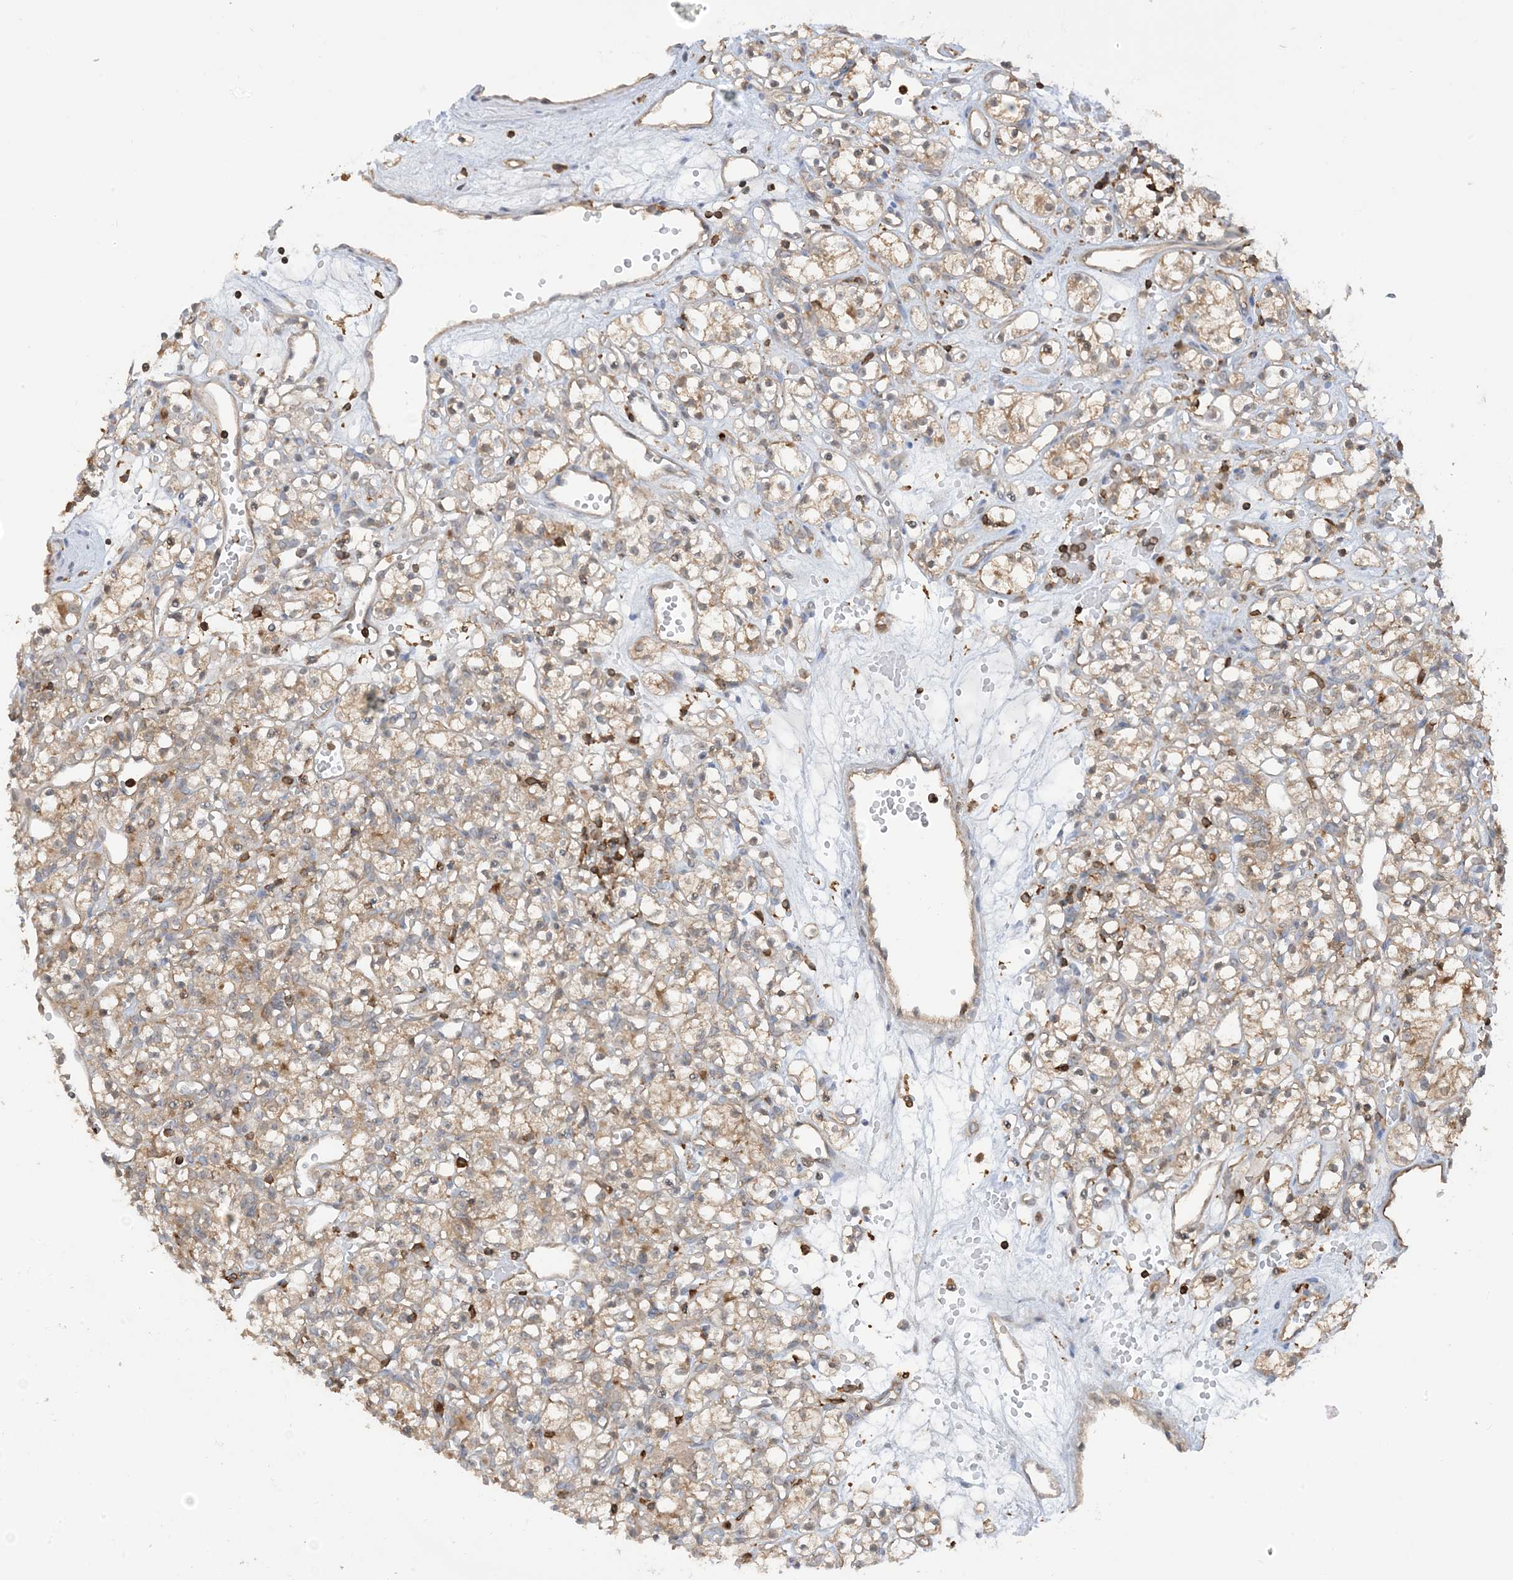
{"staining": {"intensity": "weak", "quantity": "25%-75%", "location": "cytoplasmic/membranous"}, "tissue": "renal cancer", "cell_type": "Tumor cells", "image_type": "cancer", "snomed": [{"axis": "morphology", "description": "Adenocarcinoma, NOS"}, {"axis": "topography", "description": "Kidney"}], "caption": "Immunohistochemistry of renal cancer displays low levels of weak cytoplasmic/membranous staining in approximately 25%-75% of tumor cells.", "gene": "CAPZB", "patient": {"sex": "female", "age": 59}}